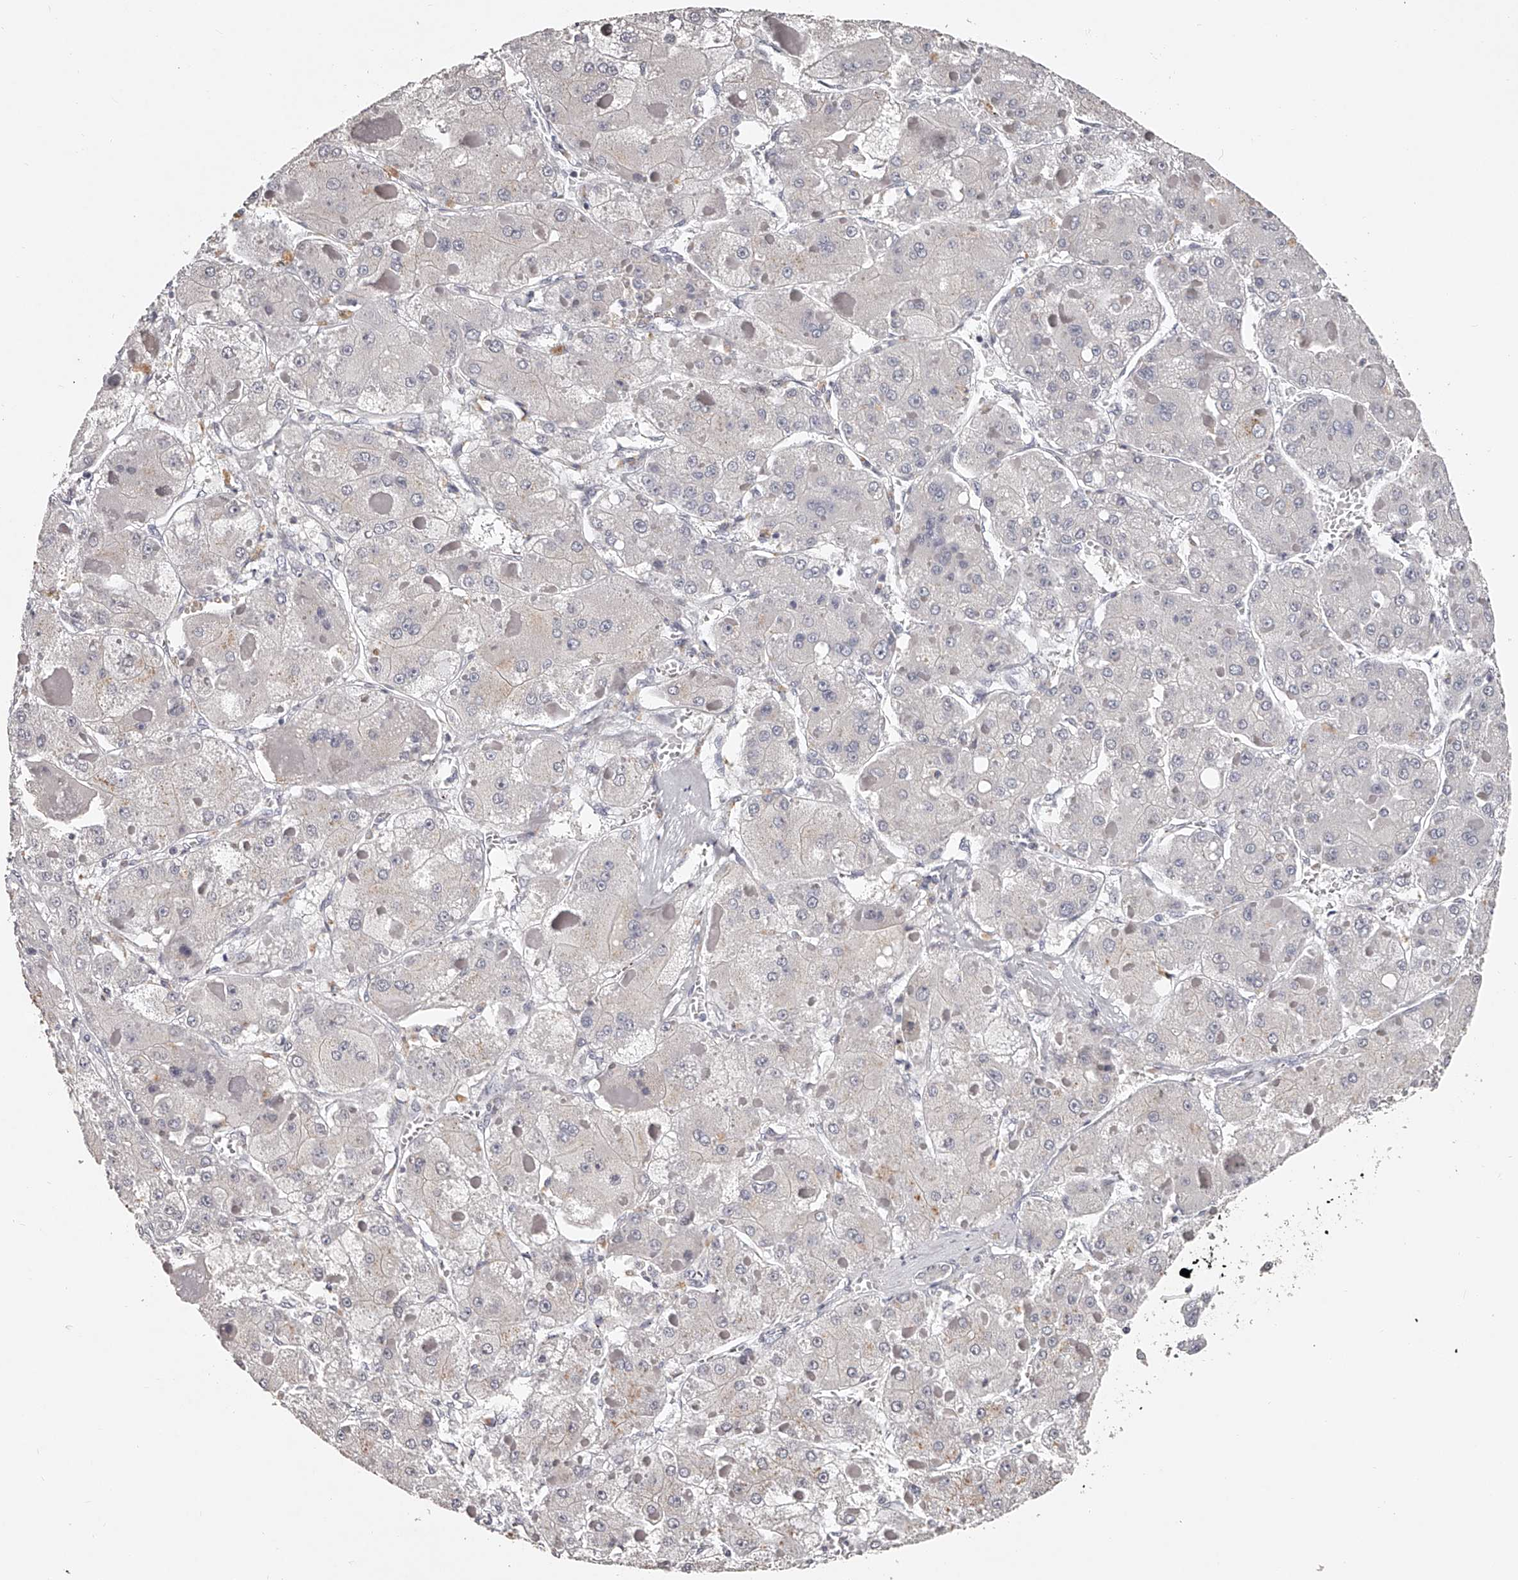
{"staining": {"intensity": "negative", "quantity": "none", "location": "none"}, "tissue": "liver cancer", "cell_type": "Tumor cells", "image_type": "cancer", "snomed": [{"axis": "morphology", "description": "Carcinoma, Hepatocellular, NOS"}, {"axis": "topography", "description": "Liver"}], "caption": "Tumor cells show no significant protein expression in liver cancer.", "gene": "NT5DC1", "patient": {"sex": "female", "age": 73}}